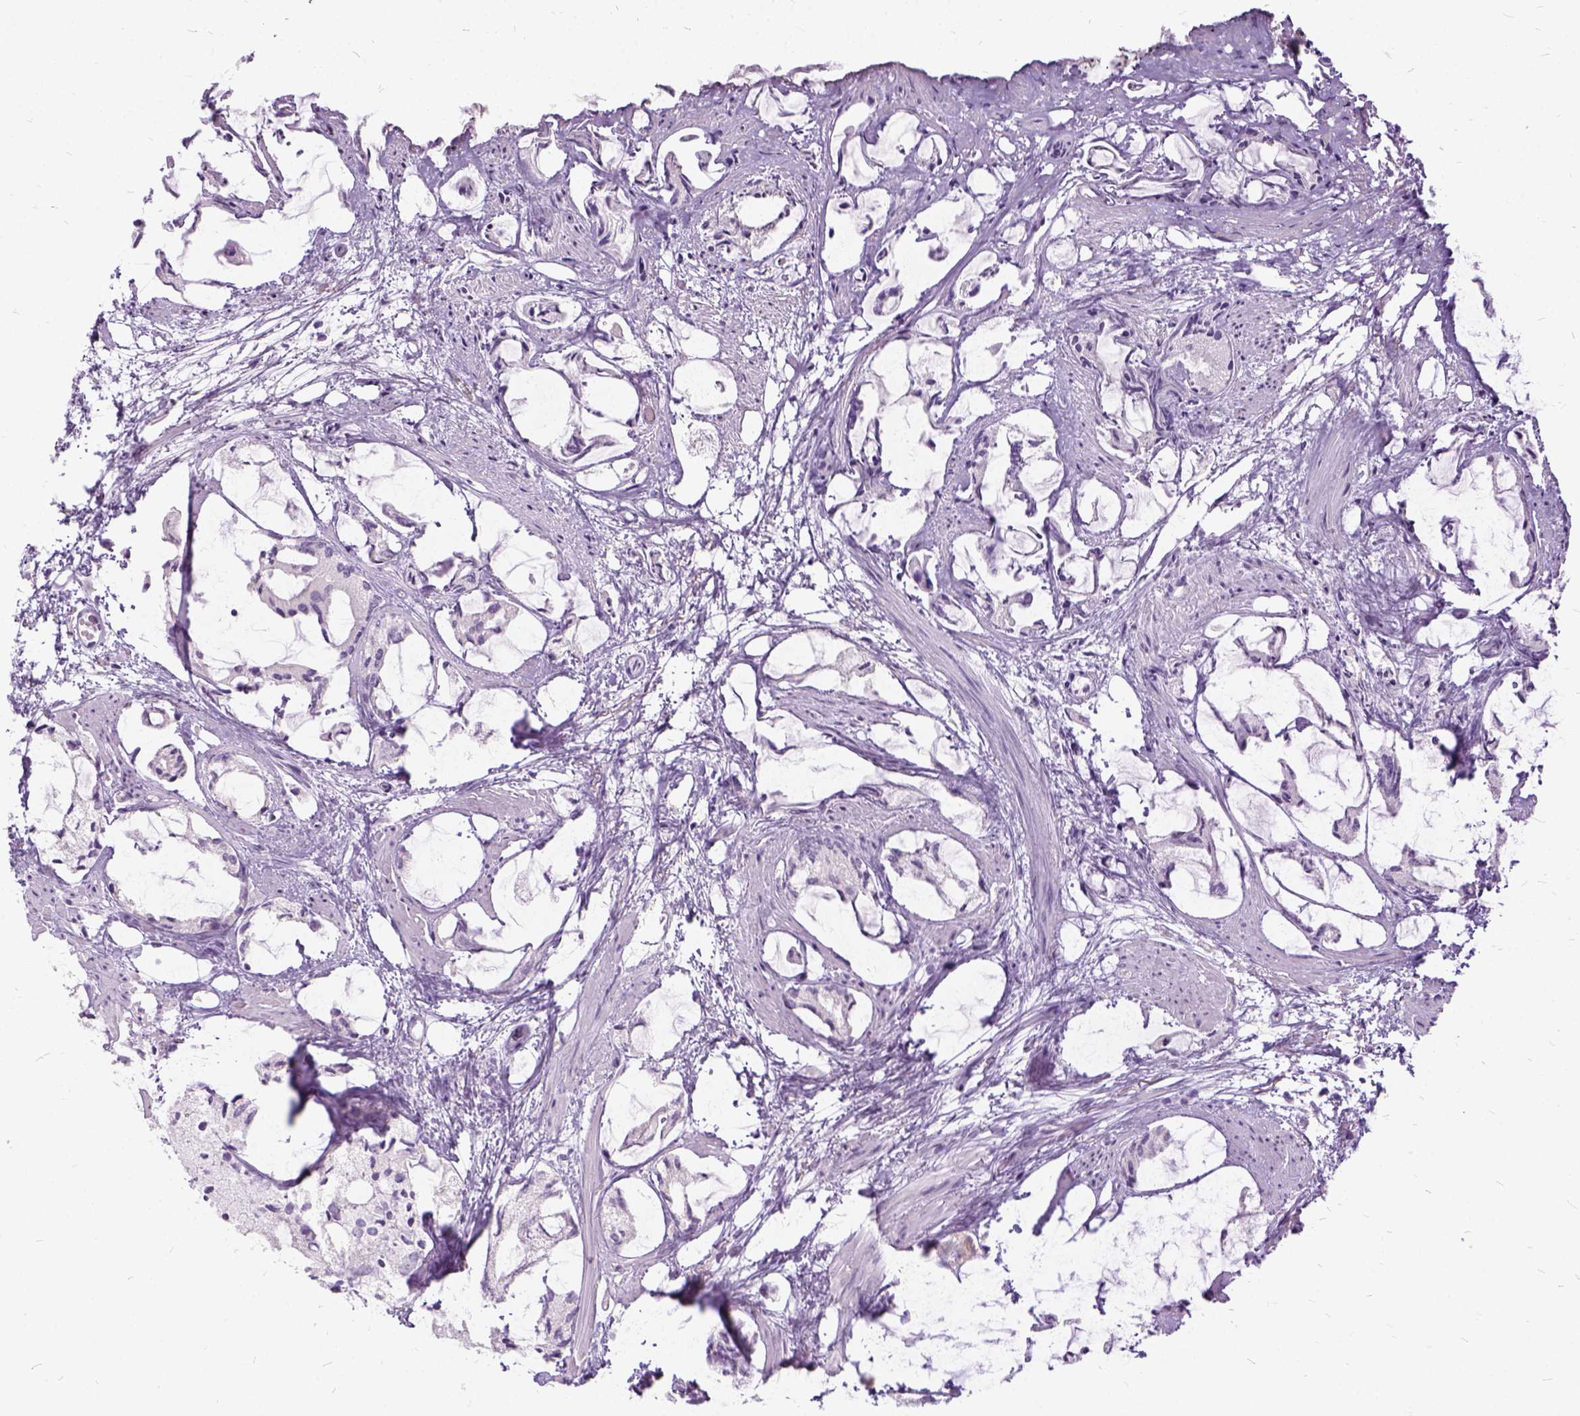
{"staining": {"intensity": "negative", "quantity": "none", "location": "none"}, "tissue": "prostate cancer", "cell_type": "Tumor cells", "image_type": "cancer", "snomed": [{"axis": "morphology", "description": "Adenocarcinoma, High grade"}, {"axis": "topography", "description": "Prostate"}], "caption": "Tumor cells are negative for protein expression in human prostate adenocarcinoma (high-grade). (DAB immunohistochemistry visualized using brightfield microscopy, high magnification).", "gene": "FDX1", "patient": {"sex": "male", "age": 85}}